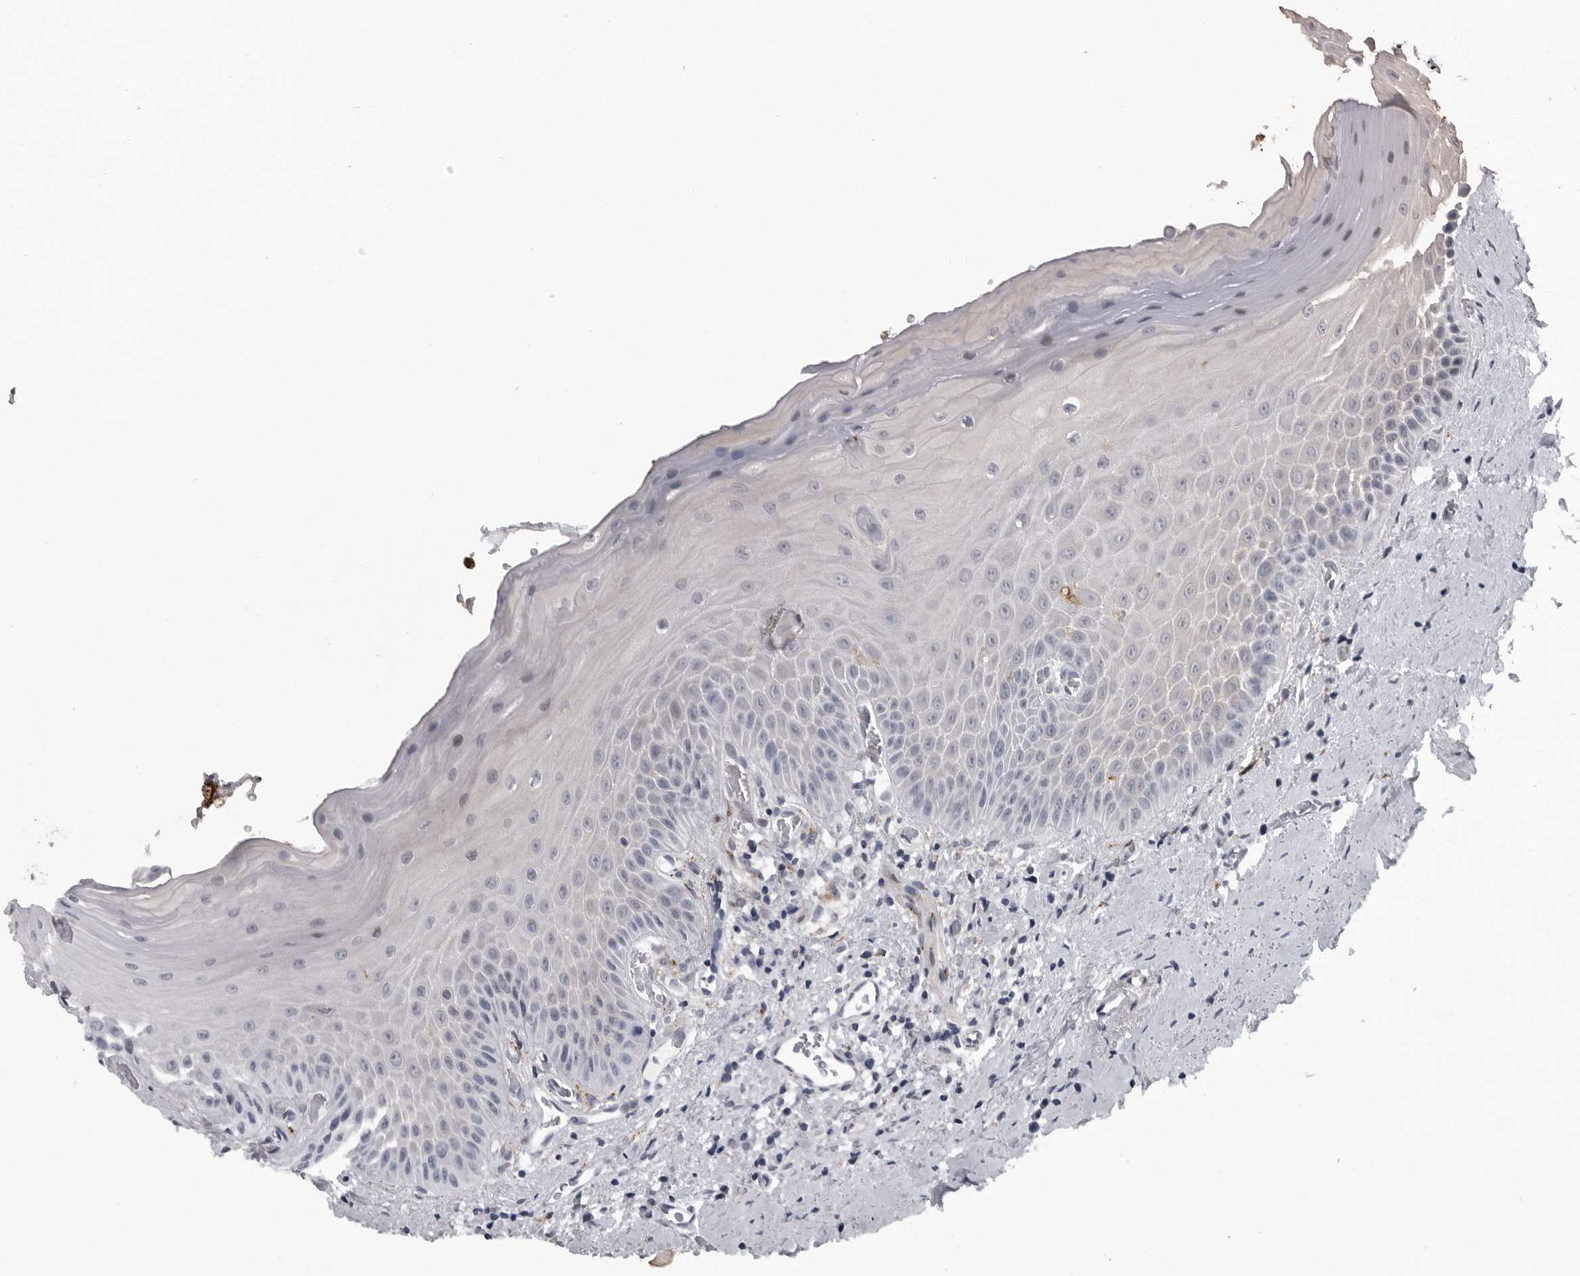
{"staining": {"intensity": "negative", "quantity": "none", "location": "none"}, "tissue": "oral mucosa", "cell_type": "Squamous epithelial cells", "image_type": "normal", "snomed": [{"axis": "morphology", "description": "Normal tissue, NOS"}, {"axis": "topography", "description": "Oral tissue"}], "caption": "The immunohistochemistry (IHC) histopathology image has no significant expression in squamous epithelial cells of oral mucosa.", "gene": "LYSMD1", "patient": {"sex": "male", "age": 66}}